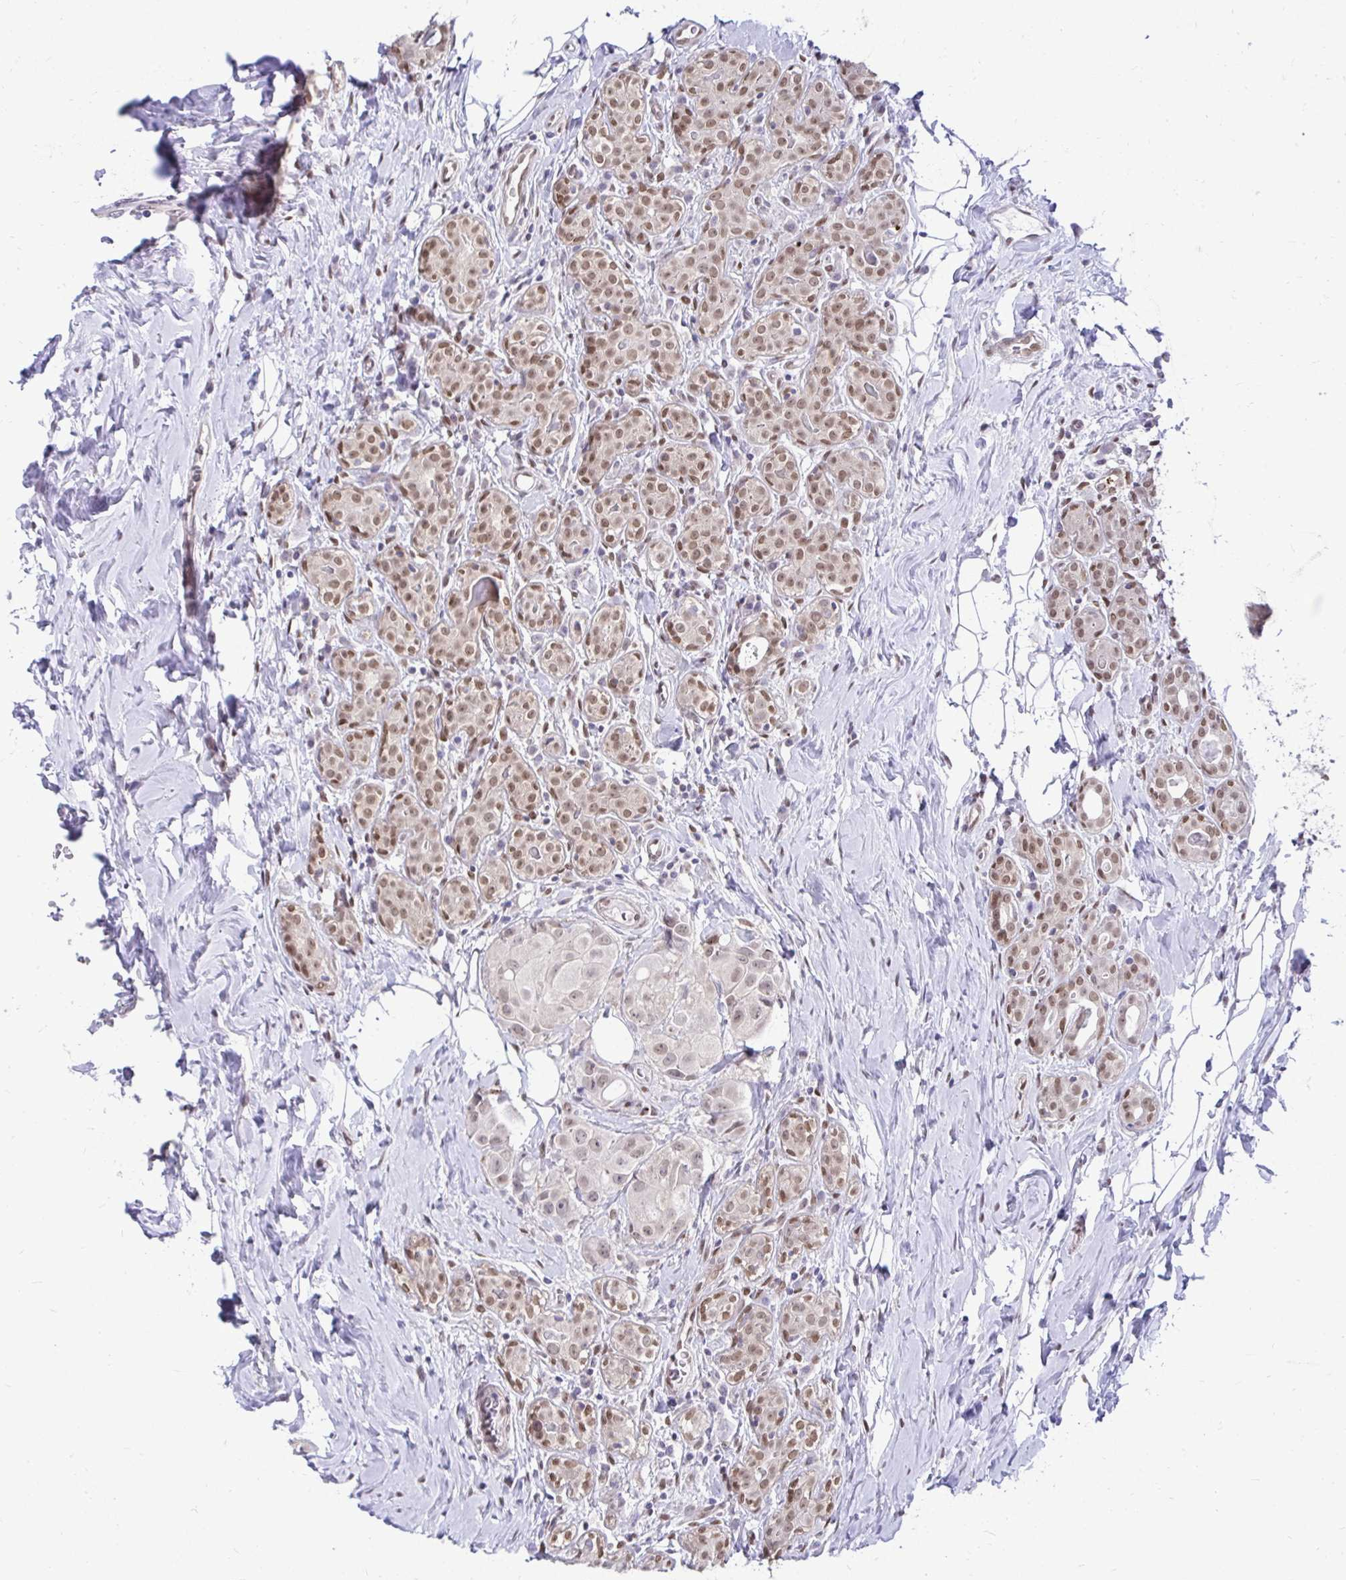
{"staining": {"intensity": "weak", "quantity": ">75%", "location": "nuclear"}, "tissue": "breast cancer", "cell_type": "Tumor cells", "image_type": "cancer", "snomed": [{"axis": "morphology", "description": "Duct carcinoma"}, {"axis": "topography", "description": "Breast"}], "caption": "Tumor cells show low levels of weak nuclear staining in approximately >75% of cells in human breast cancer. (DAB (3,3'-diaminobenzidine) IHC, brown staining for protein, blue staining for nuclei).", "gene": "BANF1", "patient": {"sex": "female", "age": 43}}